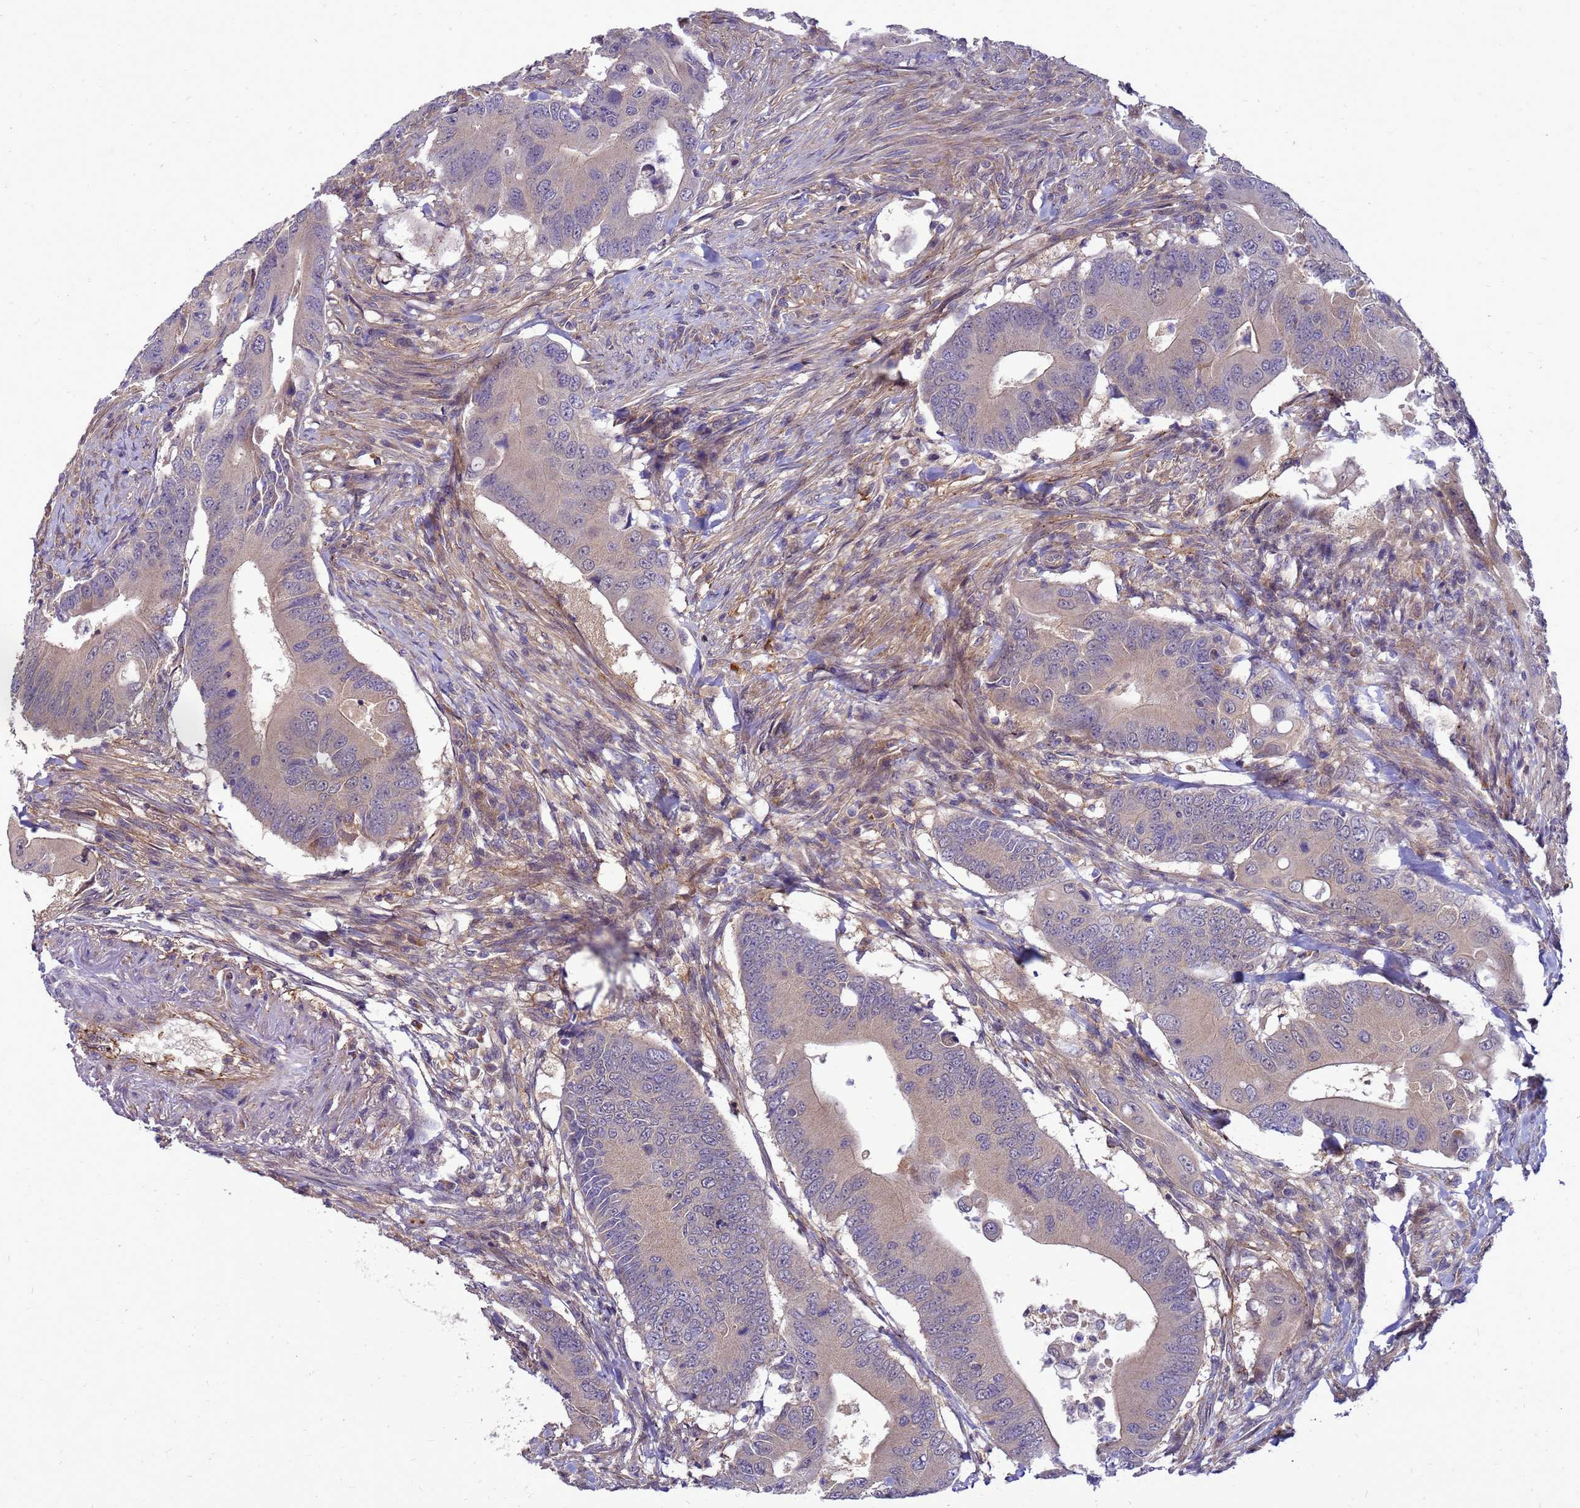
{"staining": {"intensity": "weak", "quantity": "<25%", "location": "cytoplasmic/membranous"}, "tissue": "colorectal cancer", "cell_type": "Tumor cells", "image_type": "cancer", "snomed": [{"axis": "morphology", "description": "Adenocarcinoma, NOS"}, {"axis": "topography", "description": "Colon"}], "caption": "A micrograph of human adenocarcinoma (colorectal) is negative for staining in tumor cells.", "gene": "ENOPH1", "patient": {"sex": "male", "age": 71}}